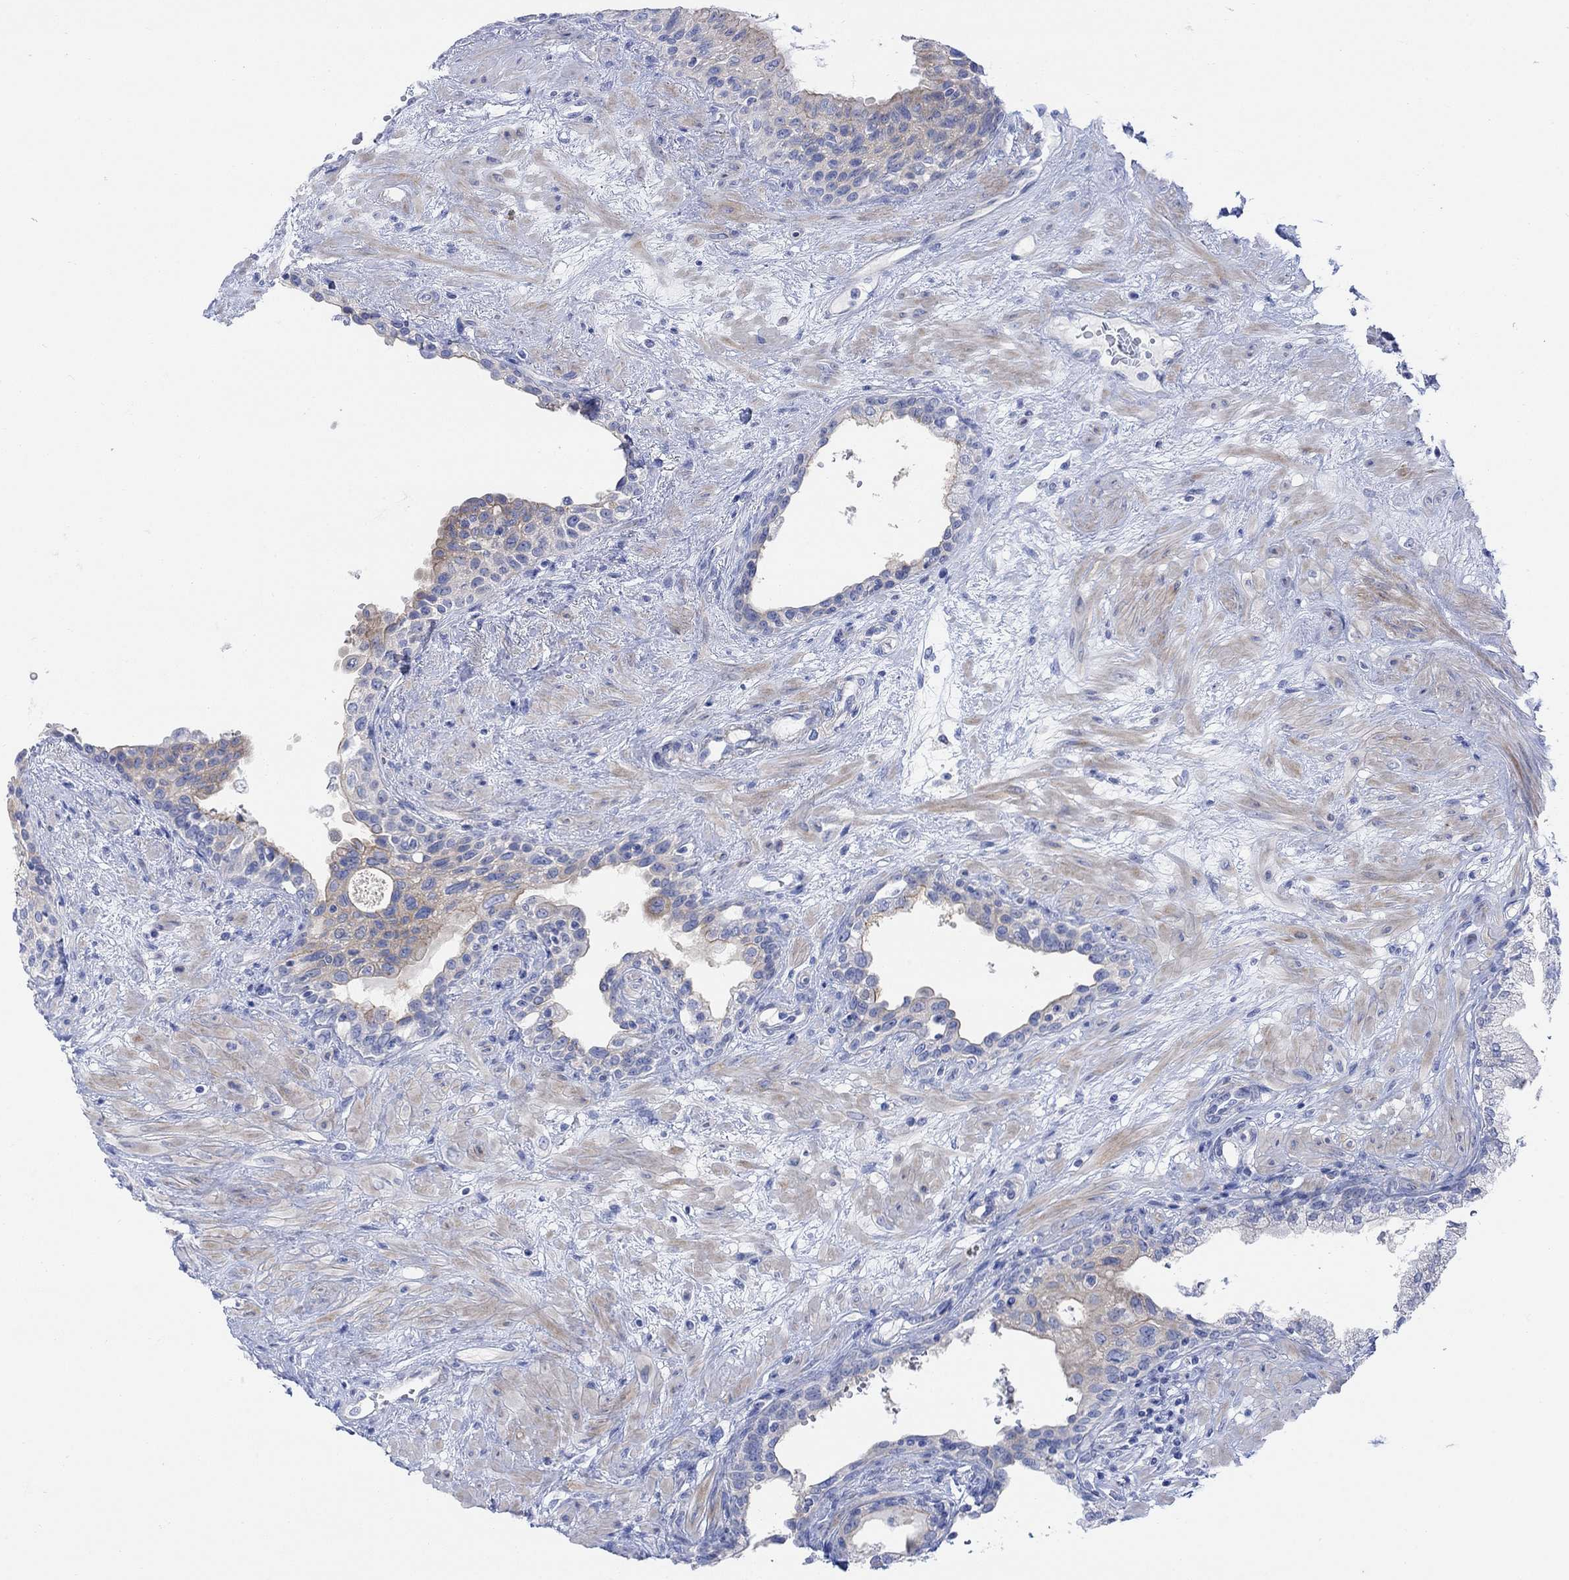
{"staining": {"intensity": "negative", "quantity": "none", "location": "none"}, "tissue": "prostate", "cell_type": "Glandular cells", "image_type": "normal", "snomed": [{"axis": "morphology", "description": "Normal tissue, NOS"}, {"axis": "topography", "description": "Prostate"}], "caption": "DAB (3,3'-diaminobenzidine) immunohistochemical staining of normal prostate demonstrates no significant staining in glandular cells.", "gene": "TLDC2", "patient": {"sex": "male", "age": 63}}